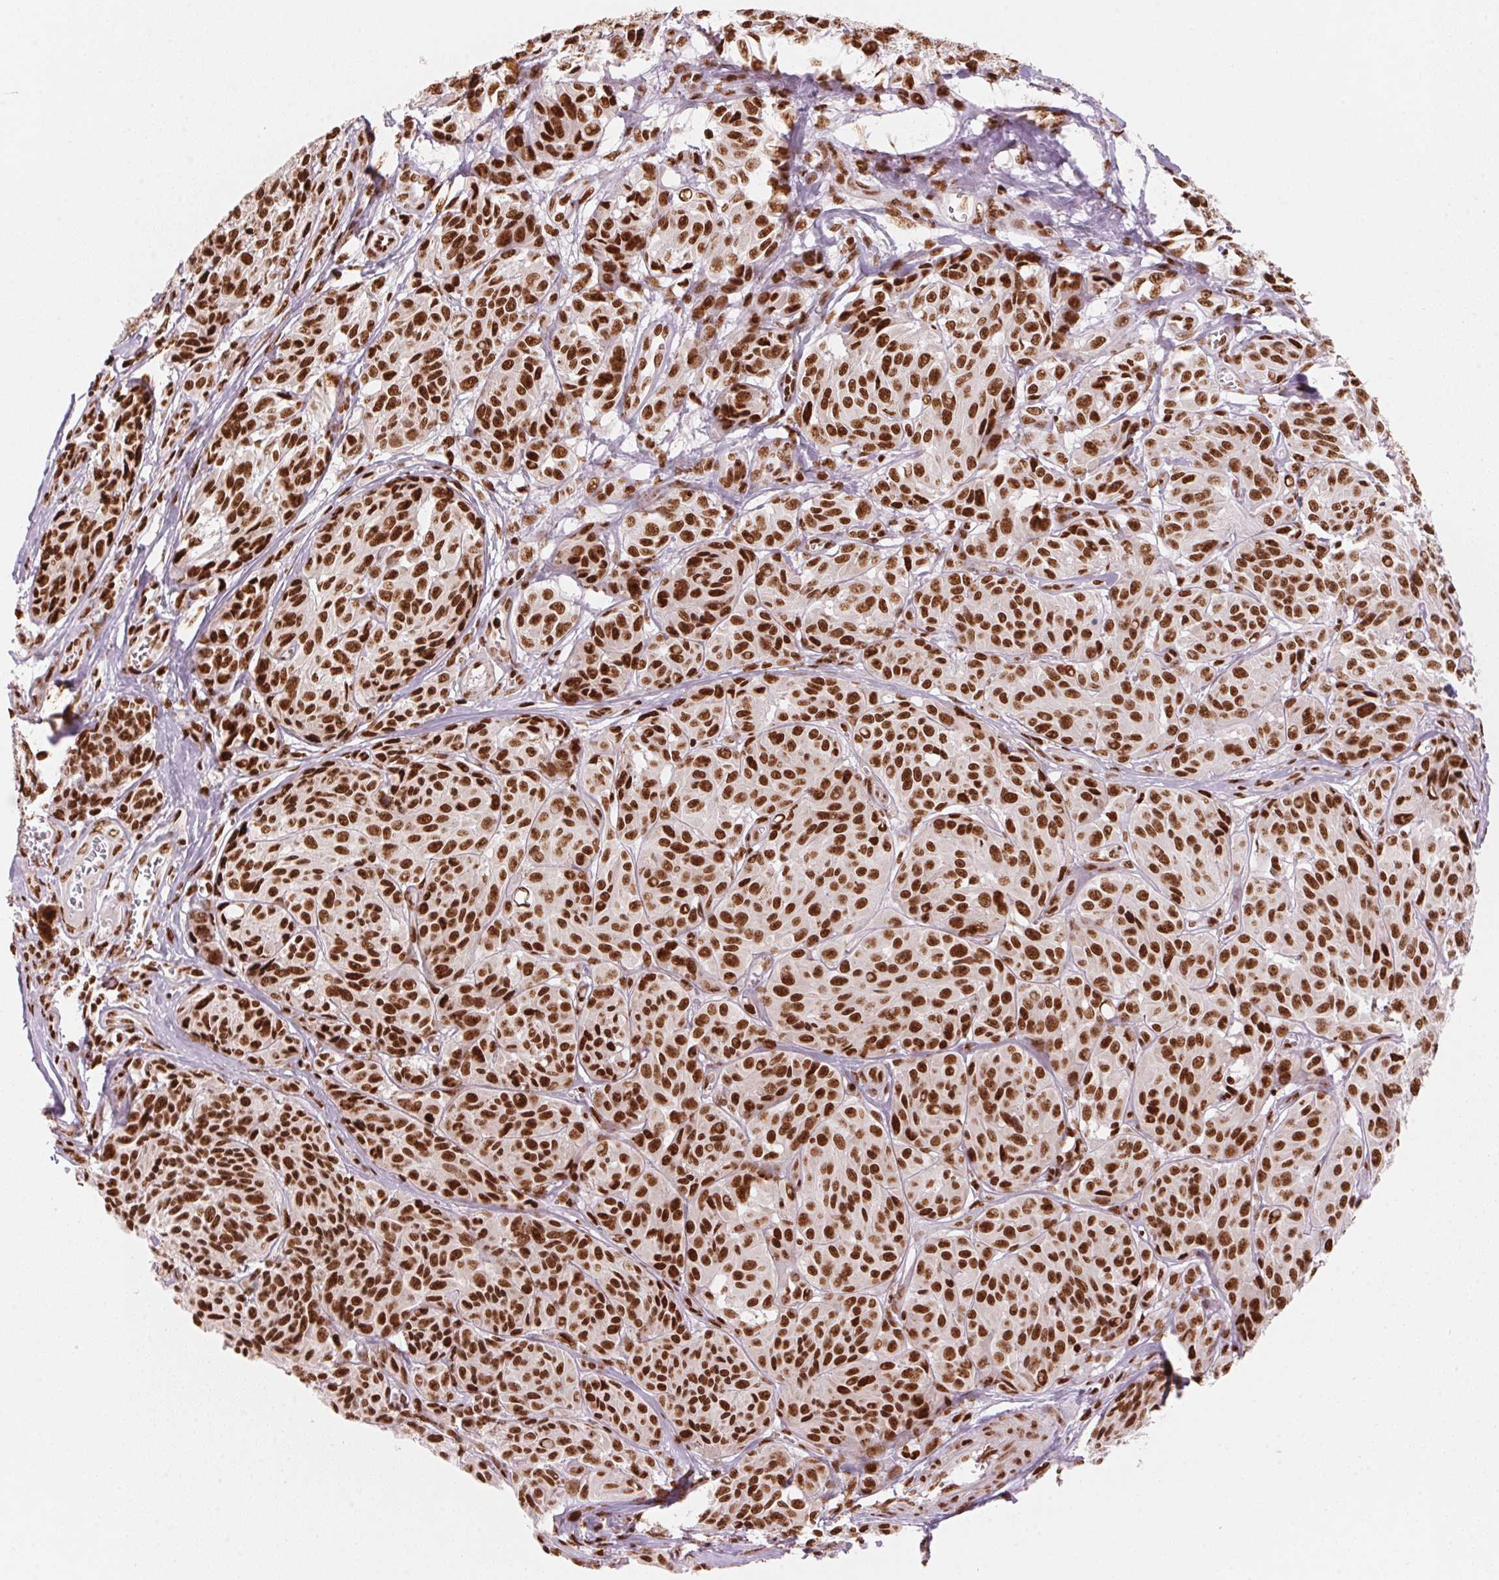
{"staining": {"intensity": "strong", "quantity": ">75%", "location": "nuclear"}, "tissue": "melanoma", "cell_type": "Tumor cells", "image_type": "cancer", "snomed": [{"axis": "morphology", "description": "Malignant melanoma, NOS"}, {"axis": "topography", "description": "Skin"}], "caption": "Protein analysis of malignant melanoma tissue demonstrates strong nuclear positivity in about >75% of tumor cells.", "gene": "NXF1", "patient": {"sex": "male", "age": 91}}